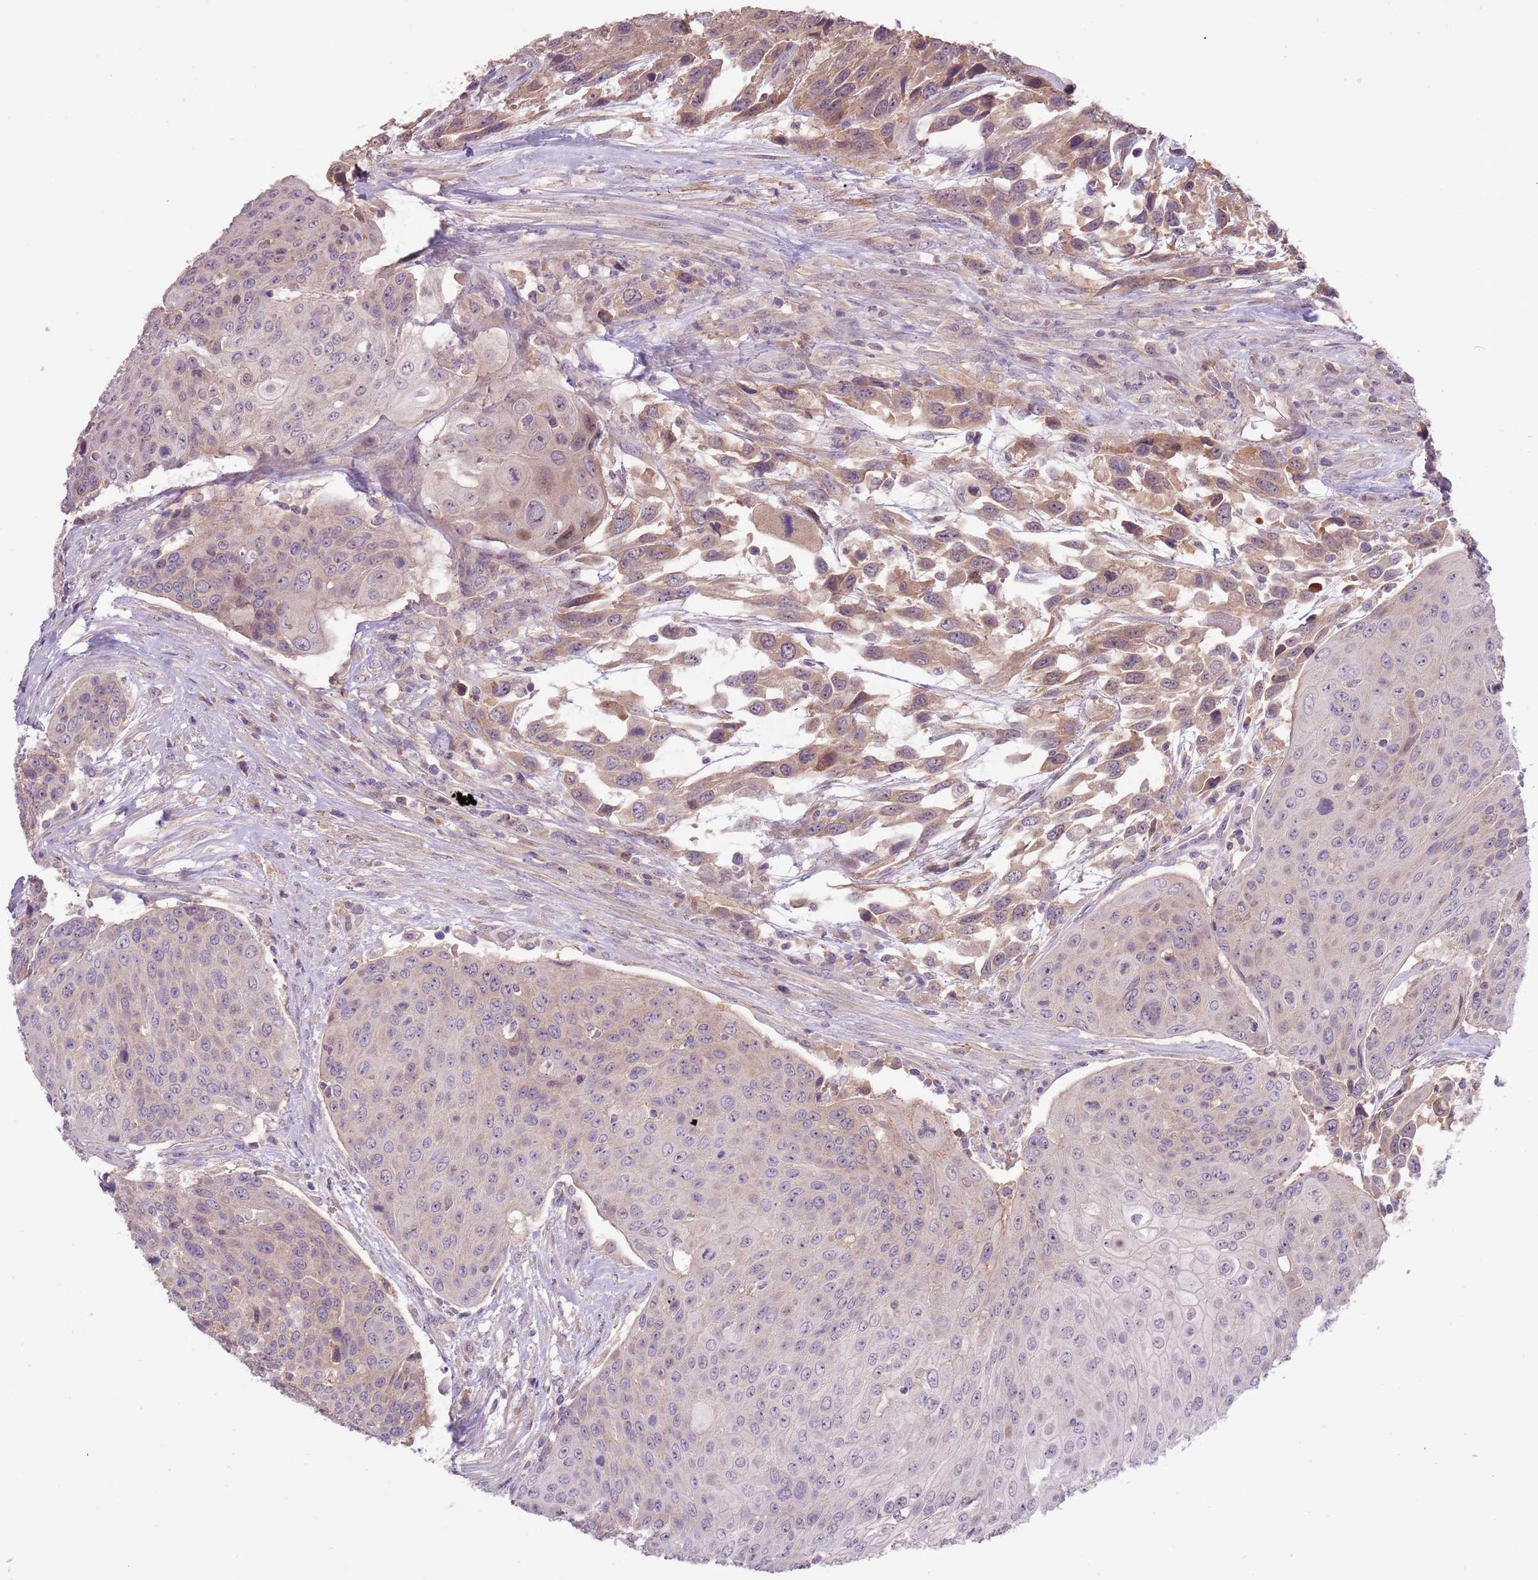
{"staining": {"intensity": "moderate", "quantity": "25%-75%", "location": "cytoplasmic/membranous"}, "tissue": "urothelial cancer", "cell_type": "Tumor cells", "image_type": "cancer", "snomed": [{"axis": "morphology", "description": "Urothelial carcinoma, High grade"}, {"axis": "topography", "description": "Urinary bladder"}], "caption": "Tumor cells display medium levels of moderate cytoplasmic/membranous expression in approximately 25%-75% of cells in high-grade urothelial carcinoma.", "gene": "SHROOM3", "patient": {"sex": "female", "age": 70}}